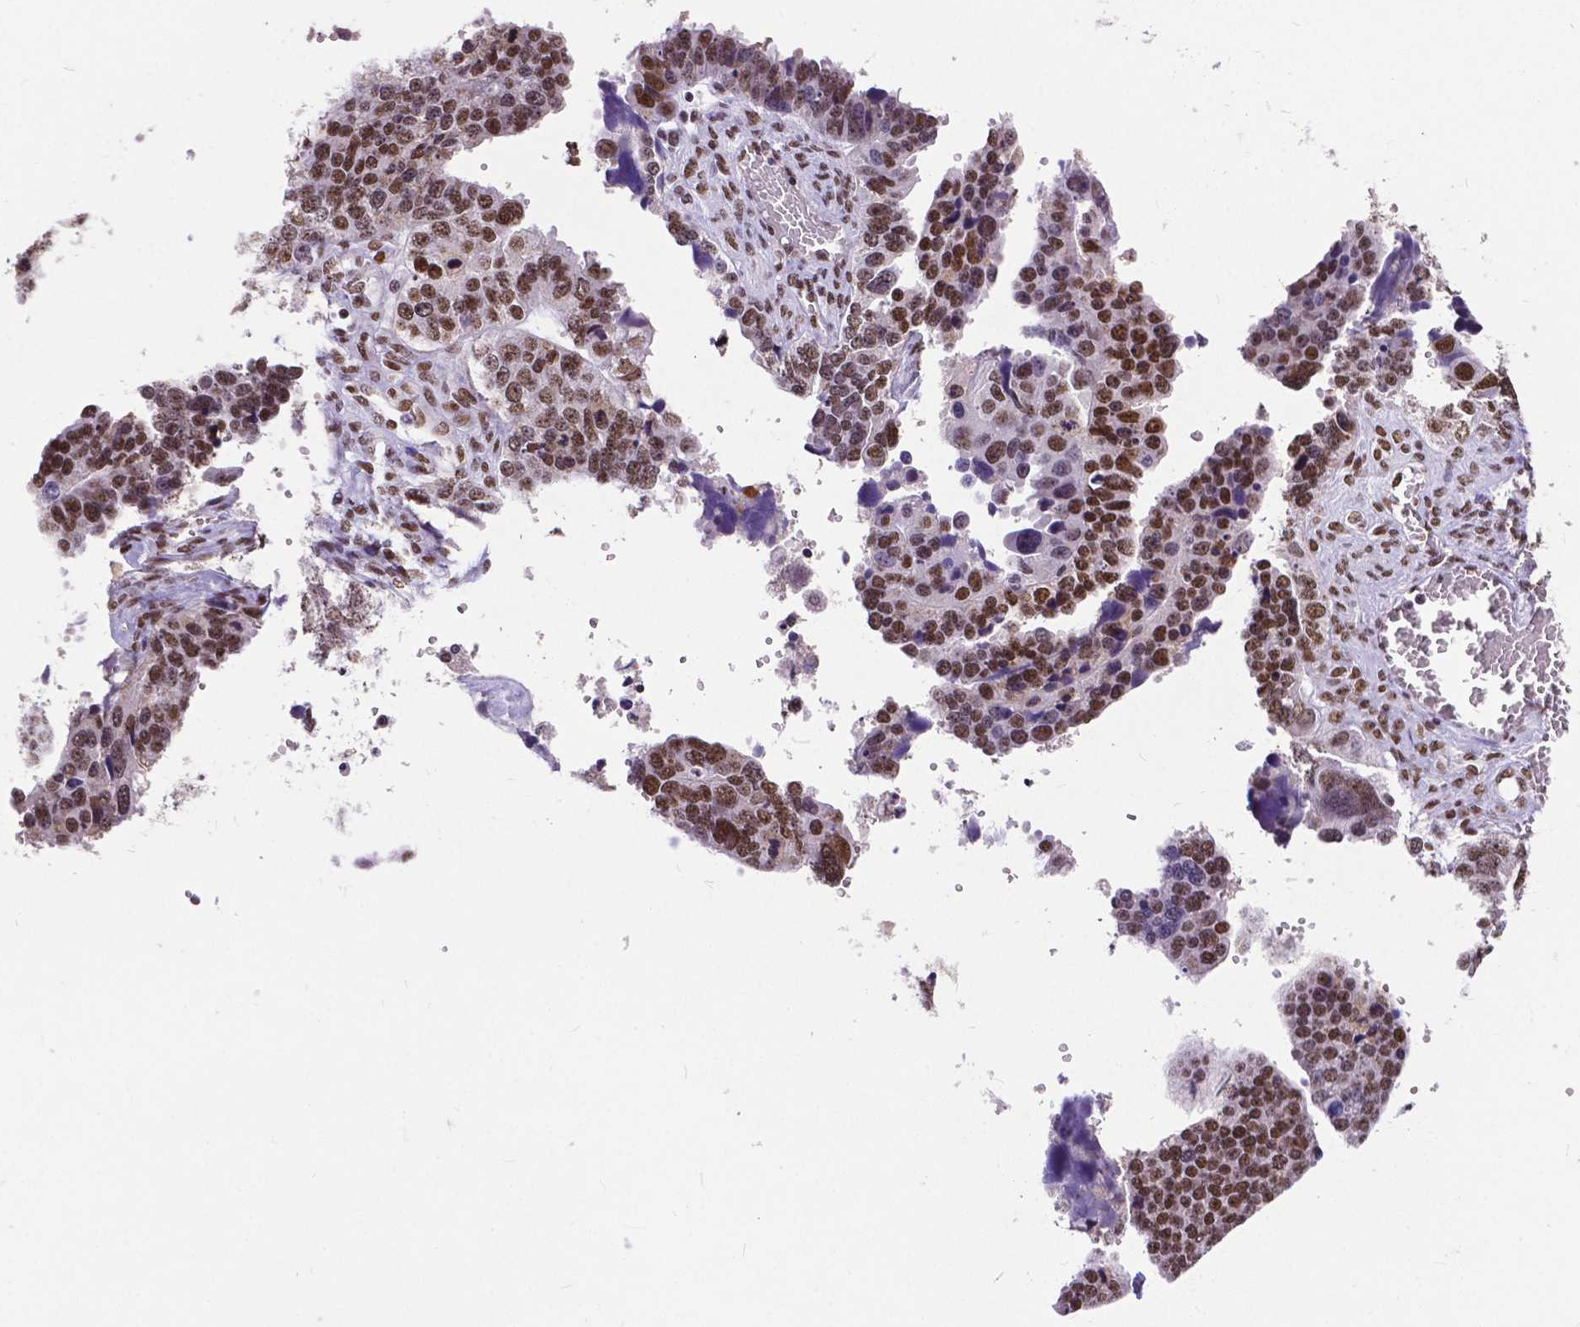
{"staining": {"intensity": "moderate", "quantity": ">75%", "location": "nuclear"}, "tissue": "ovarian cancer", "cell_type": "Tumor cells", "image_type": "cancer", "snomed": [{"axis": "morphology", "description": "Cystadenocarcinoma, serous, NOS"}, {"axis": "topography", "description": "Ovary"}], "caption": "The image demonstrates immunohistochemical staining of serous cystadenocarcinoma (ovarian). There is moderate nuclear expression is appreciated in approximately >75% of tumor cells.", "gene": "ATRX", "patient": {"sex": "female", "age": 76}}